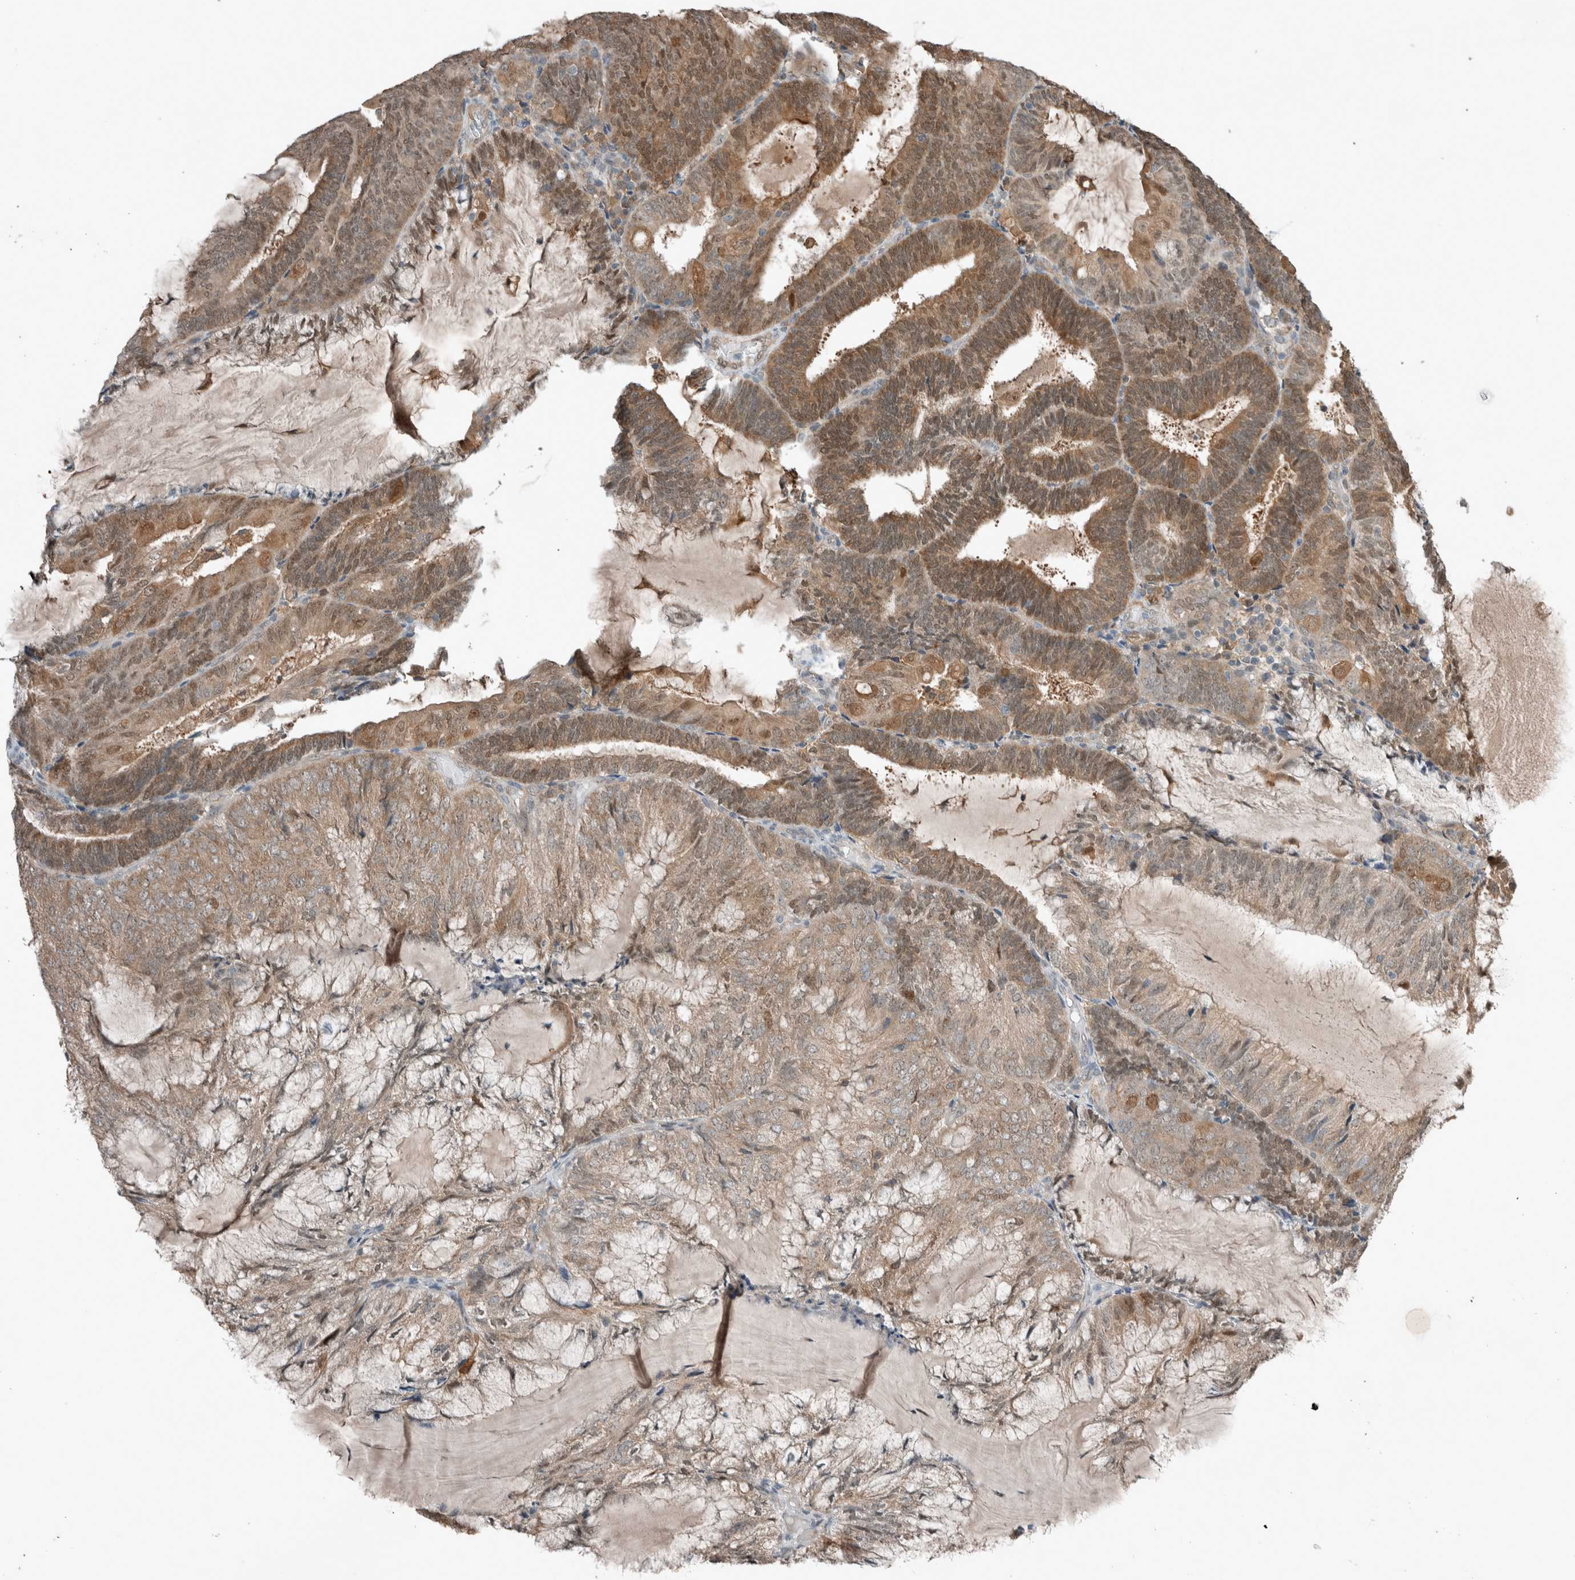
{"staining": {"intensity": "moderate", "quantity": ">75%", "location": "cytoplasmic/membranous,nuclear"}, "tissue": "endometrial cancer", "cell_type": "Tumor cells", "image_type": "cancer", "snomed": [{"axis": "morphology", "description": "Adenocarcinoma, NOS"}, {"axis": "topography", "description": "Endometrium"}], "caption": "Moderate cytoplasmic/membranous and nuclear expression is identified in approximately >75% of tumor cells in endometrial cancer (adenocarcinoma).", "gene": "RALGDS", "patient": {"sex": "female", "age": 81}}